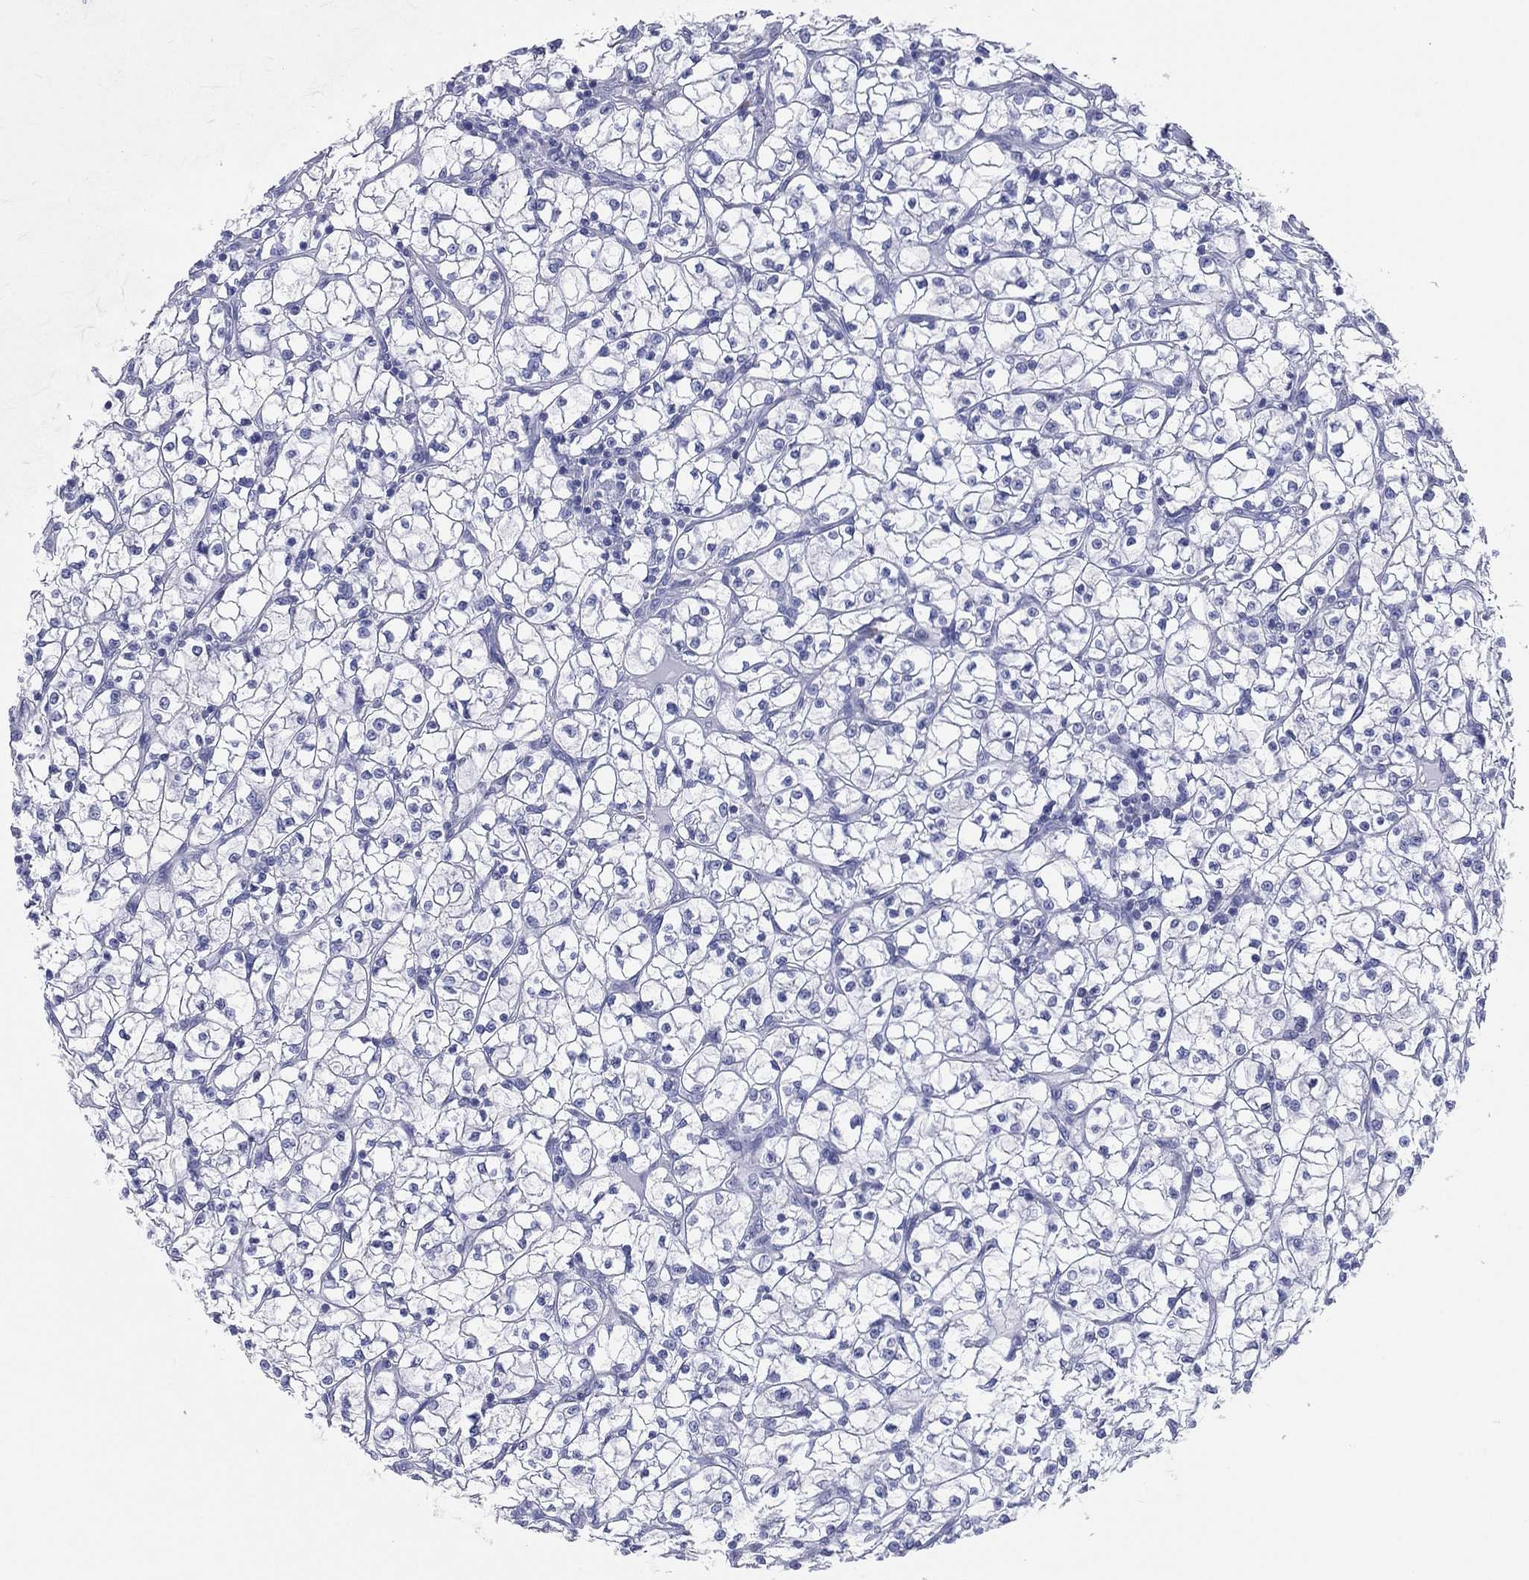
{"staining": {"intensity": "negative", "quantity": "none", "location": "none"}, "tissue": "renal cancer", "cell_type": "Tumor cells", "image_type": "cancer", "snomed": [{"axis": "morphology", "description": "Adenocarcinoma, NOS"}, {"axis": "topography", "description": "Kidney"}], "caption": "This is an IHC photomicrograph of human adenocarcinoma (renal). There is no staining in tumor cells.", "gene": "CD79A", "patient": {"sex": "female", "age": 64}}